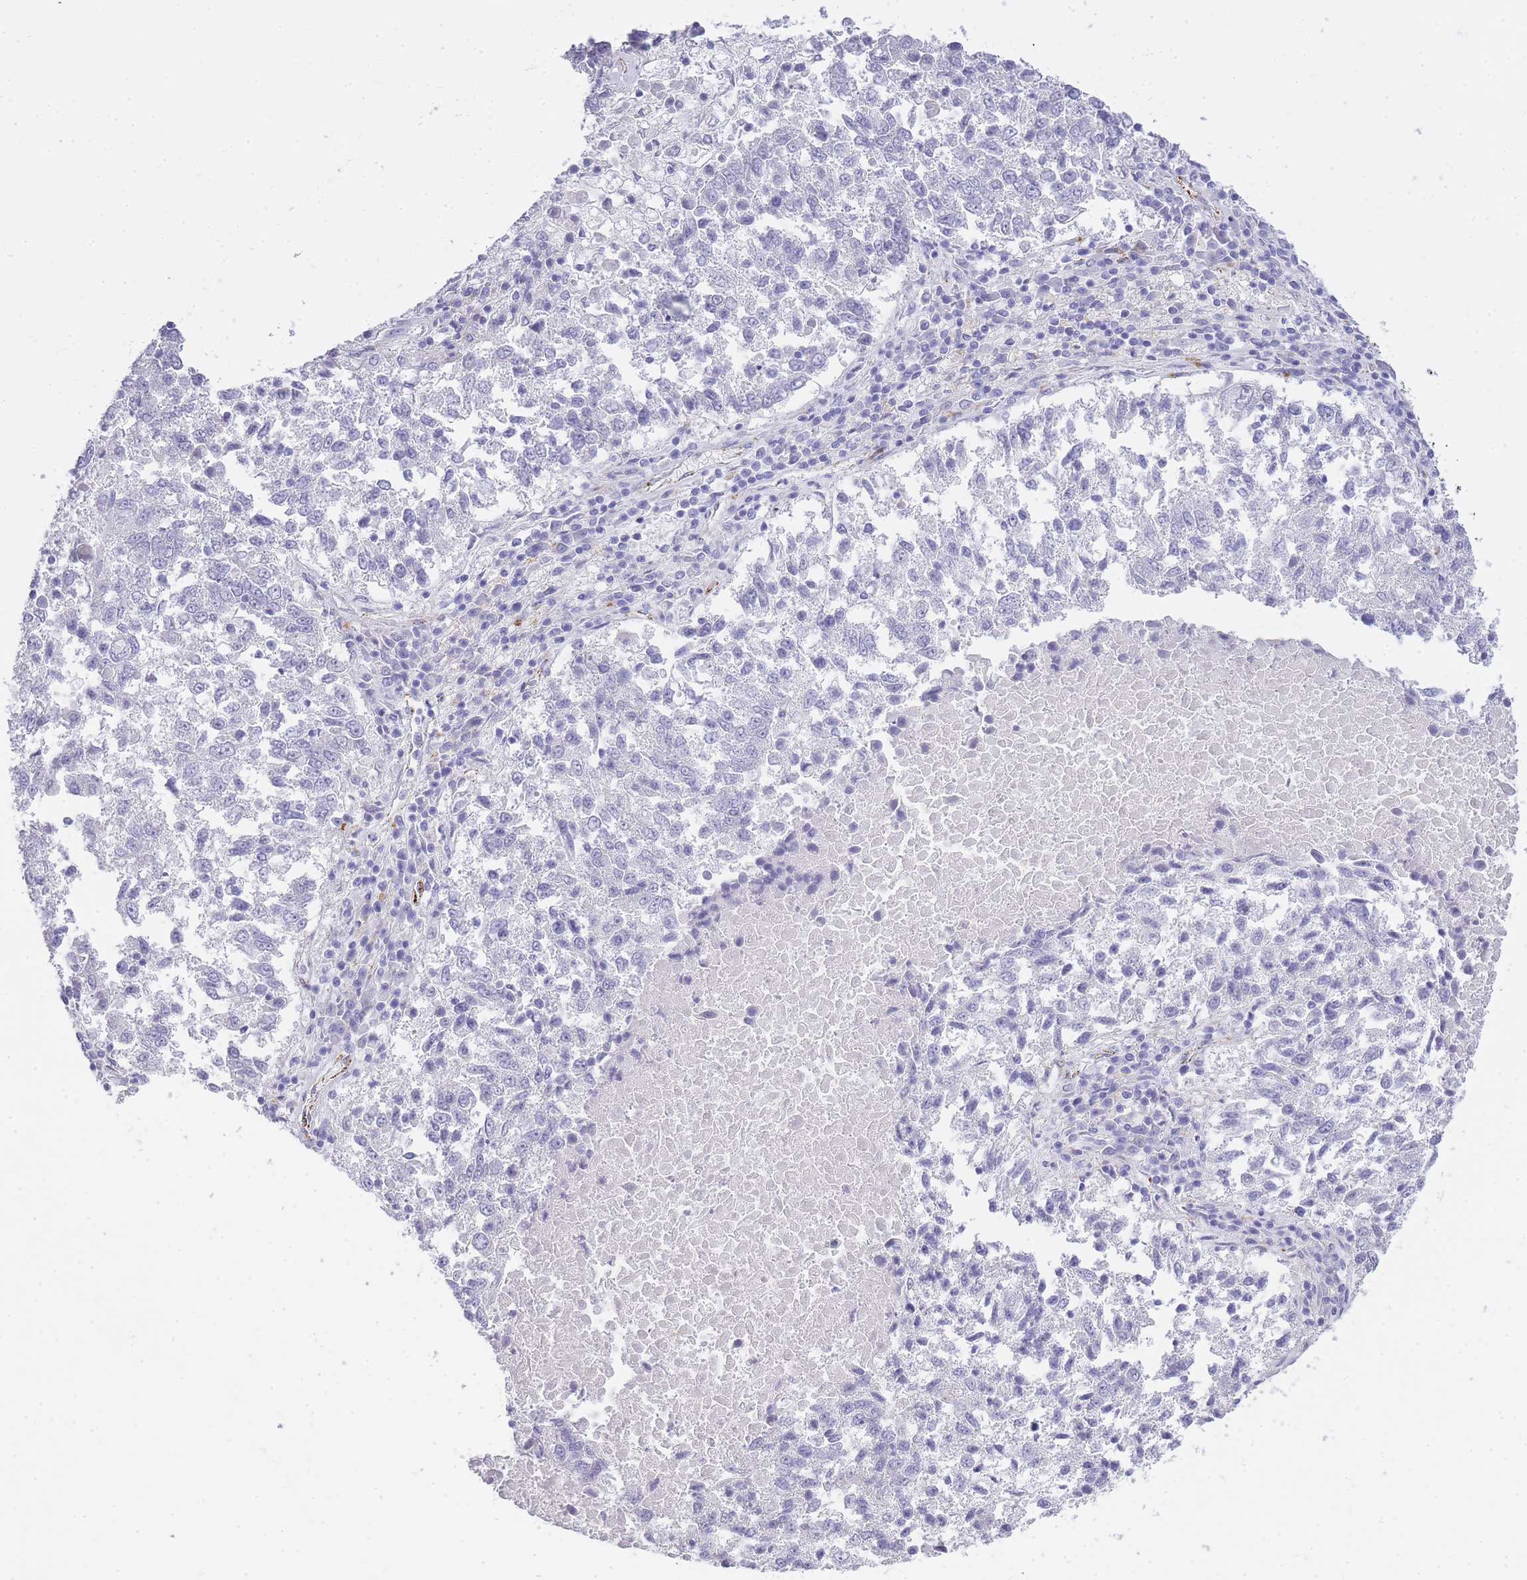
{"staining": {"intensity": "negative", "quantity": "none", "location": "none"}, "tissue": "lung cancer", "cell_type": "Tumor cells", "image_type": "cancer", "snomed": [{"axis": "morphology", "description": "Squamous cell carcinoma, NOS"}, {"axis": "topography", "description": "Lung"}], "caption": "The image demonstrates no significant staining in tumor cells of lung cancer (squamous cell carcinoma).", "gene": "RHO", "patient": {"sex": "male", "age": 73}}